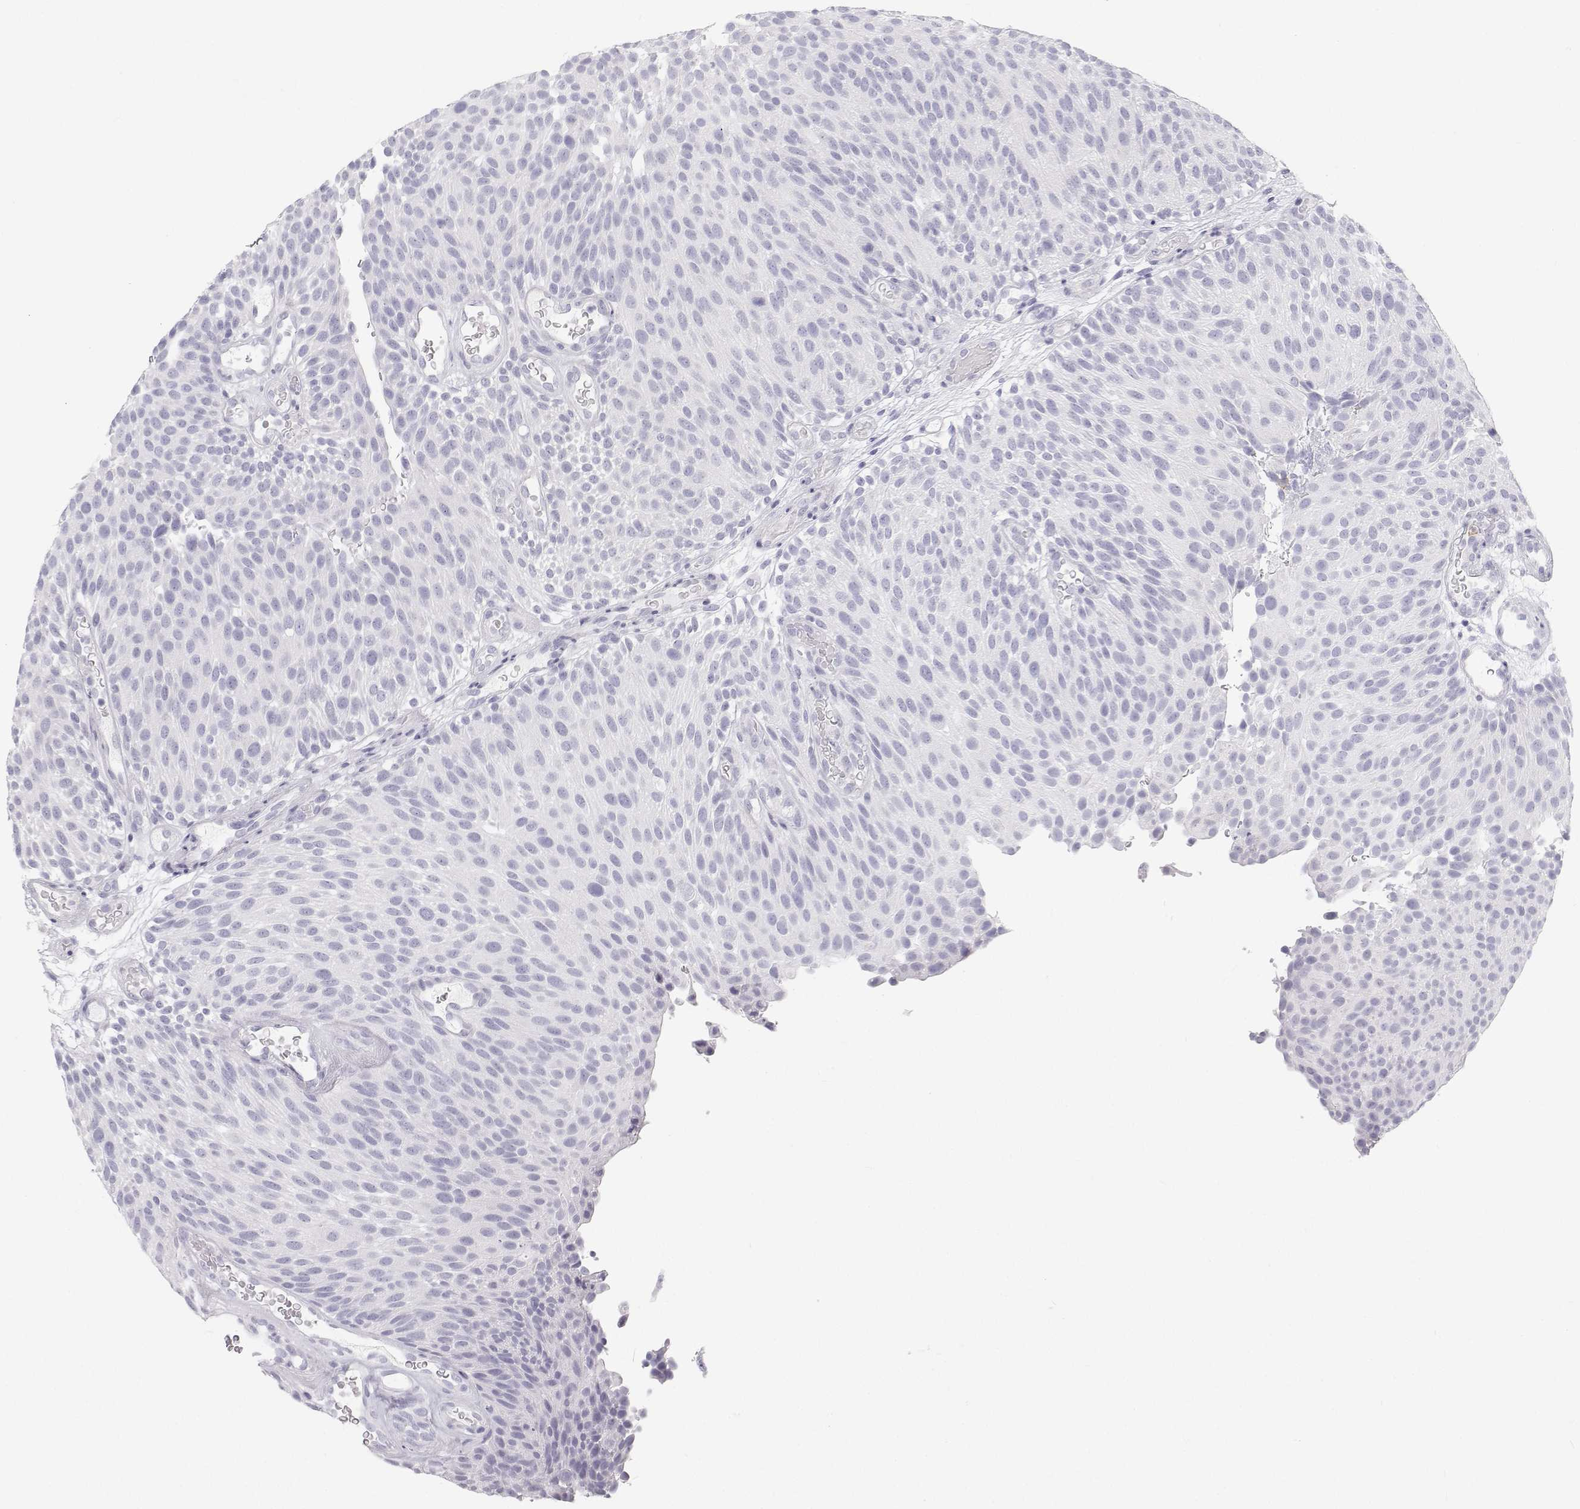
{"staining": {"intensity": "negative", "quantity": "none", "location": "none"}, "tissue": "urothelial cancer", "cell_type": "Tumor cells", "image_type": "cancer", "snomed": [{"axis": "morphology", "description": "Urothelial carcinoma, Low grade"}, {"axis": "topography", "description": "Urinary bladder"}], "caption": "Immunohistochemistry of urothelial cancer demonstrates no expression in tumor cells.", "gene": "SFTPB", "patient": {"sex": "male", "age": 78}}